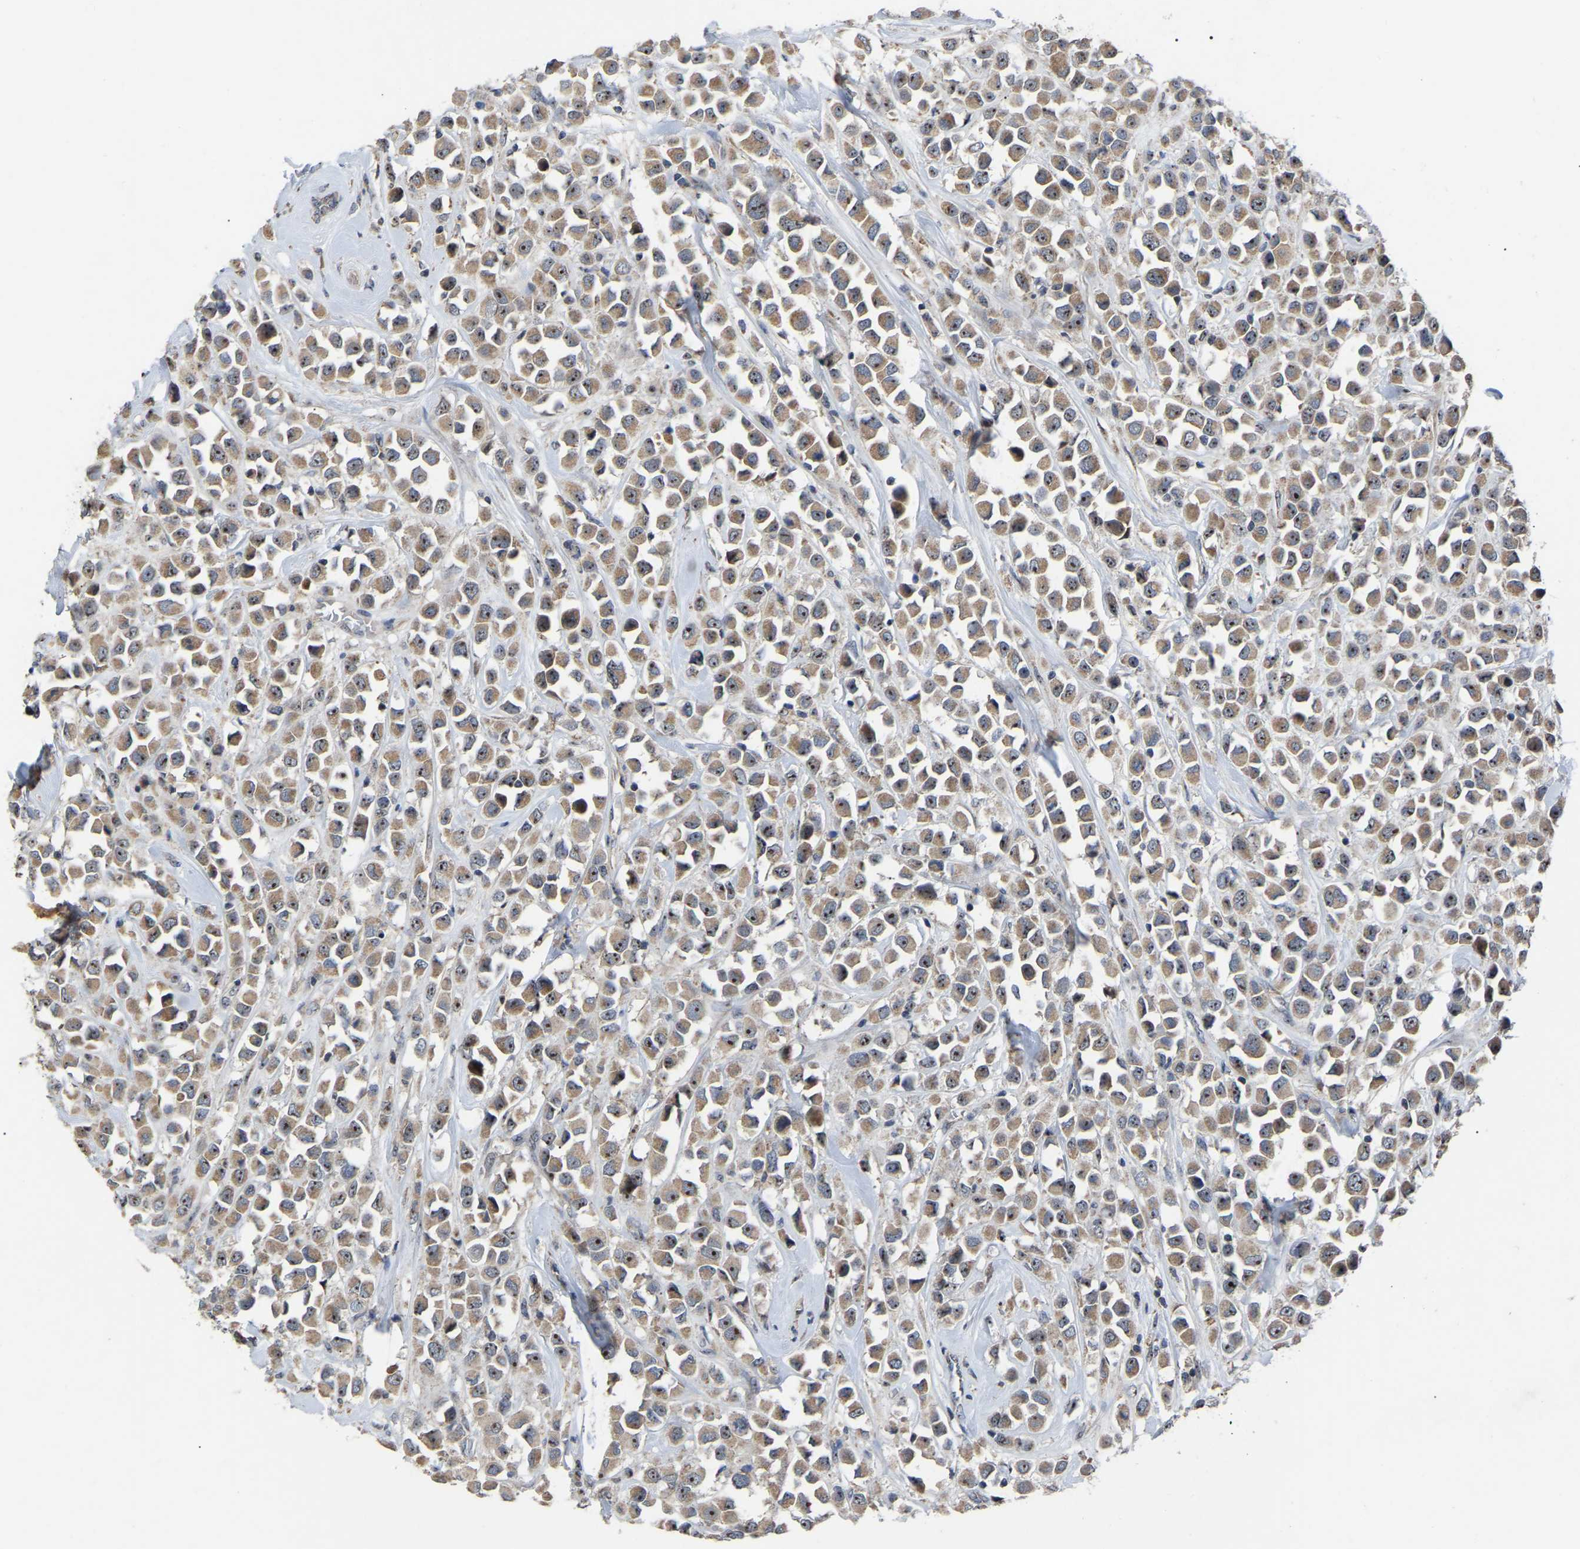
{"staining": {"intensity": "moderate", "quantity": ">75%", "location": "cytoplasmic/membranous,nuclear"}, "tissue": "breast cancer", "cell_type": "Tumor cells", "image_type": "cancer", "snomed": [{"axis": "morphology", "description": "Duct carcinoma"}, {"axis": "topography", "description": "Breast"}], "caption": "Intraductal carcinoma (breast) stained with a brown dye demonstrates moderate cytoplasmic/membranous and nuclear positive expression in approximately >75% of tumor cells.", "gene": "NOP53", "patient": {"sex": "female", "age": 61}}